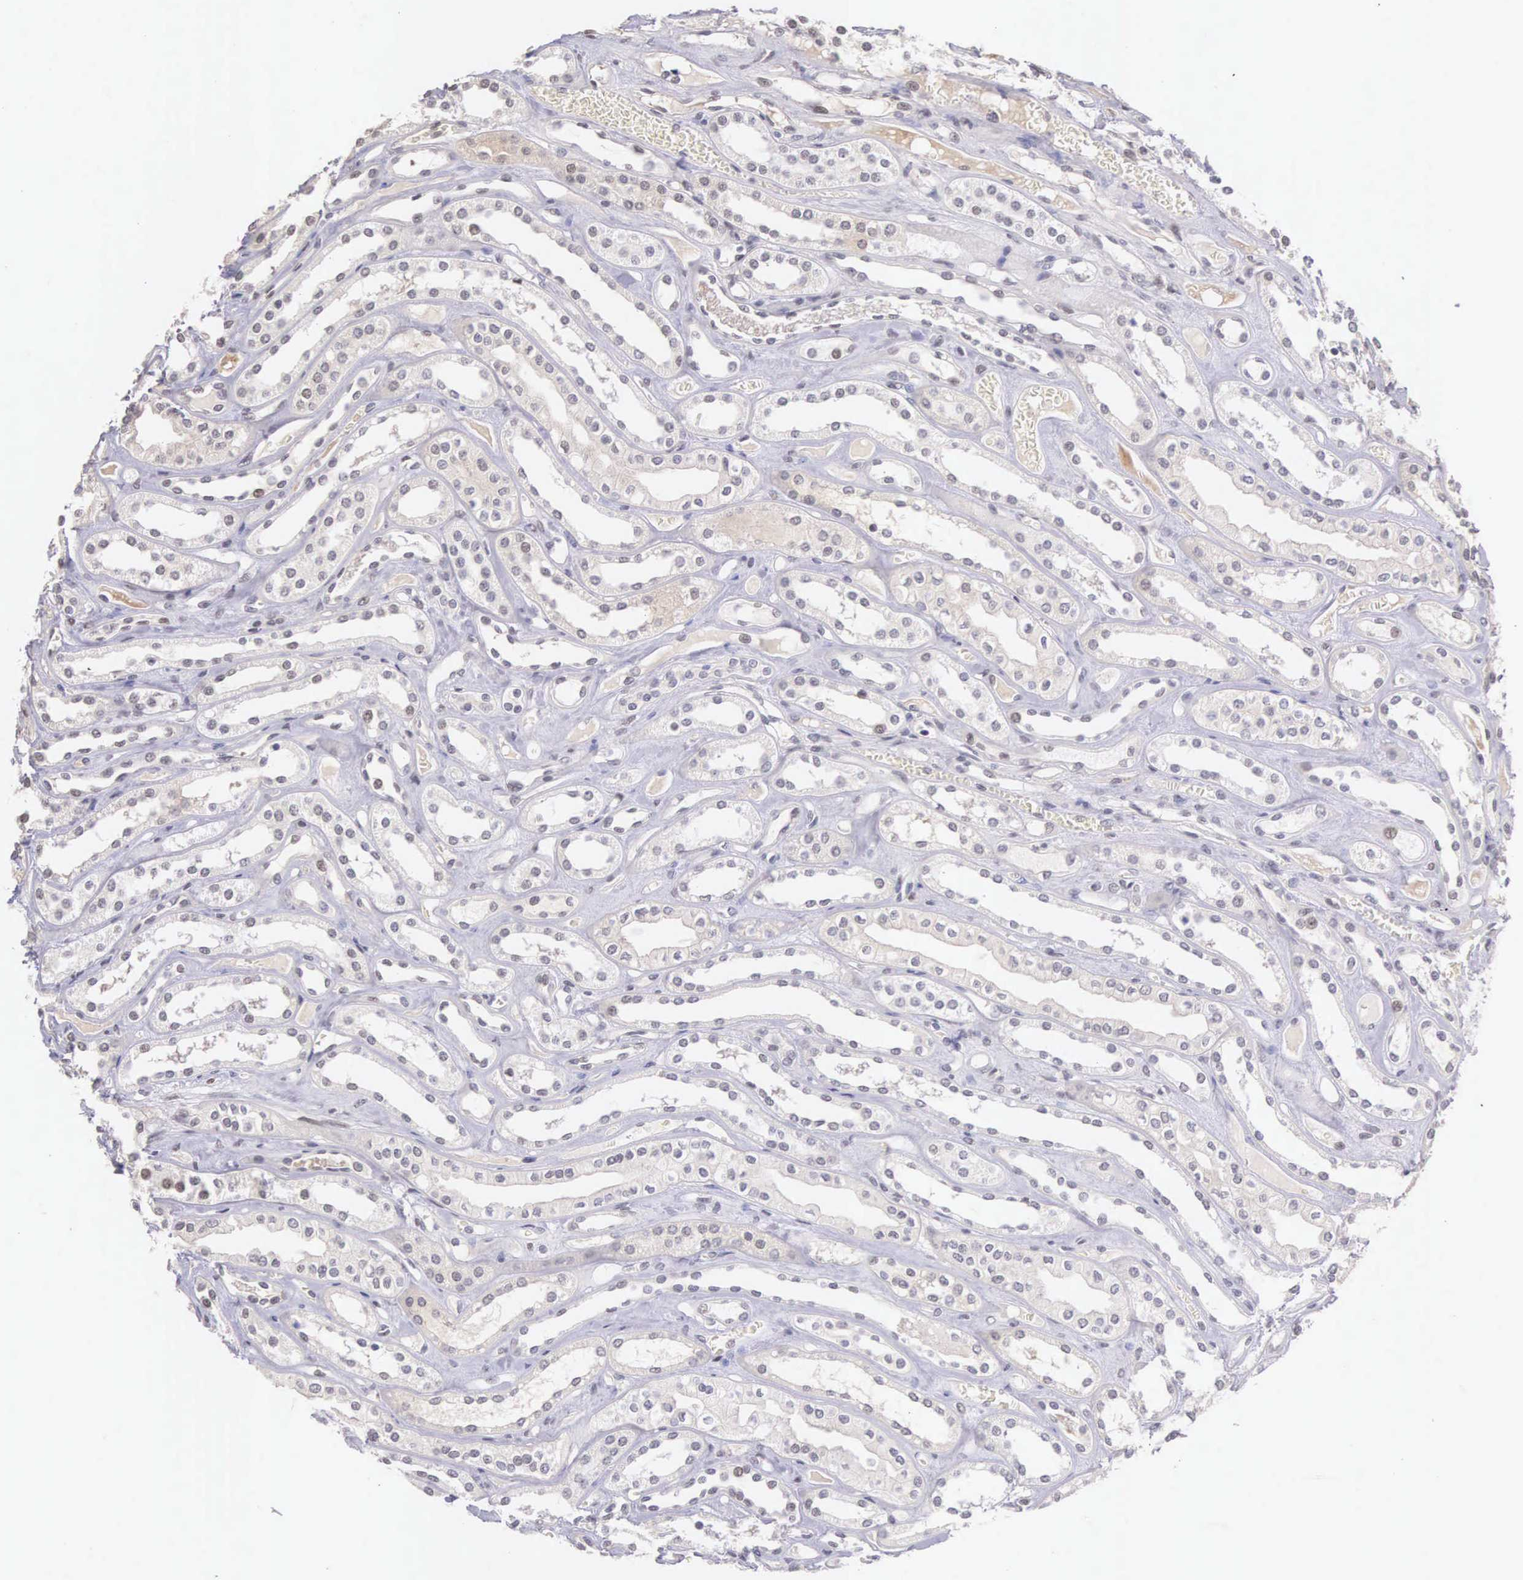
{"staining": {"intensity": "negative", "quantity": "none", "location": "none"}, "tissue": "kidney", "cell_type": "Cells in glomeruli", "image_type": "normal", "snomed": [{"axis": "morphology", "description": "Normal tissue, NOS"}, {"axis": "topography", "description": "Kidney"}], "caption": "A high-resolution photomicrograph shows IHC staining of benign kidney, which exhibits no significant positivity in cells in glomeruli.", "gene": "HMGXB4", "patient": {"sex": "female", "age": 52}}